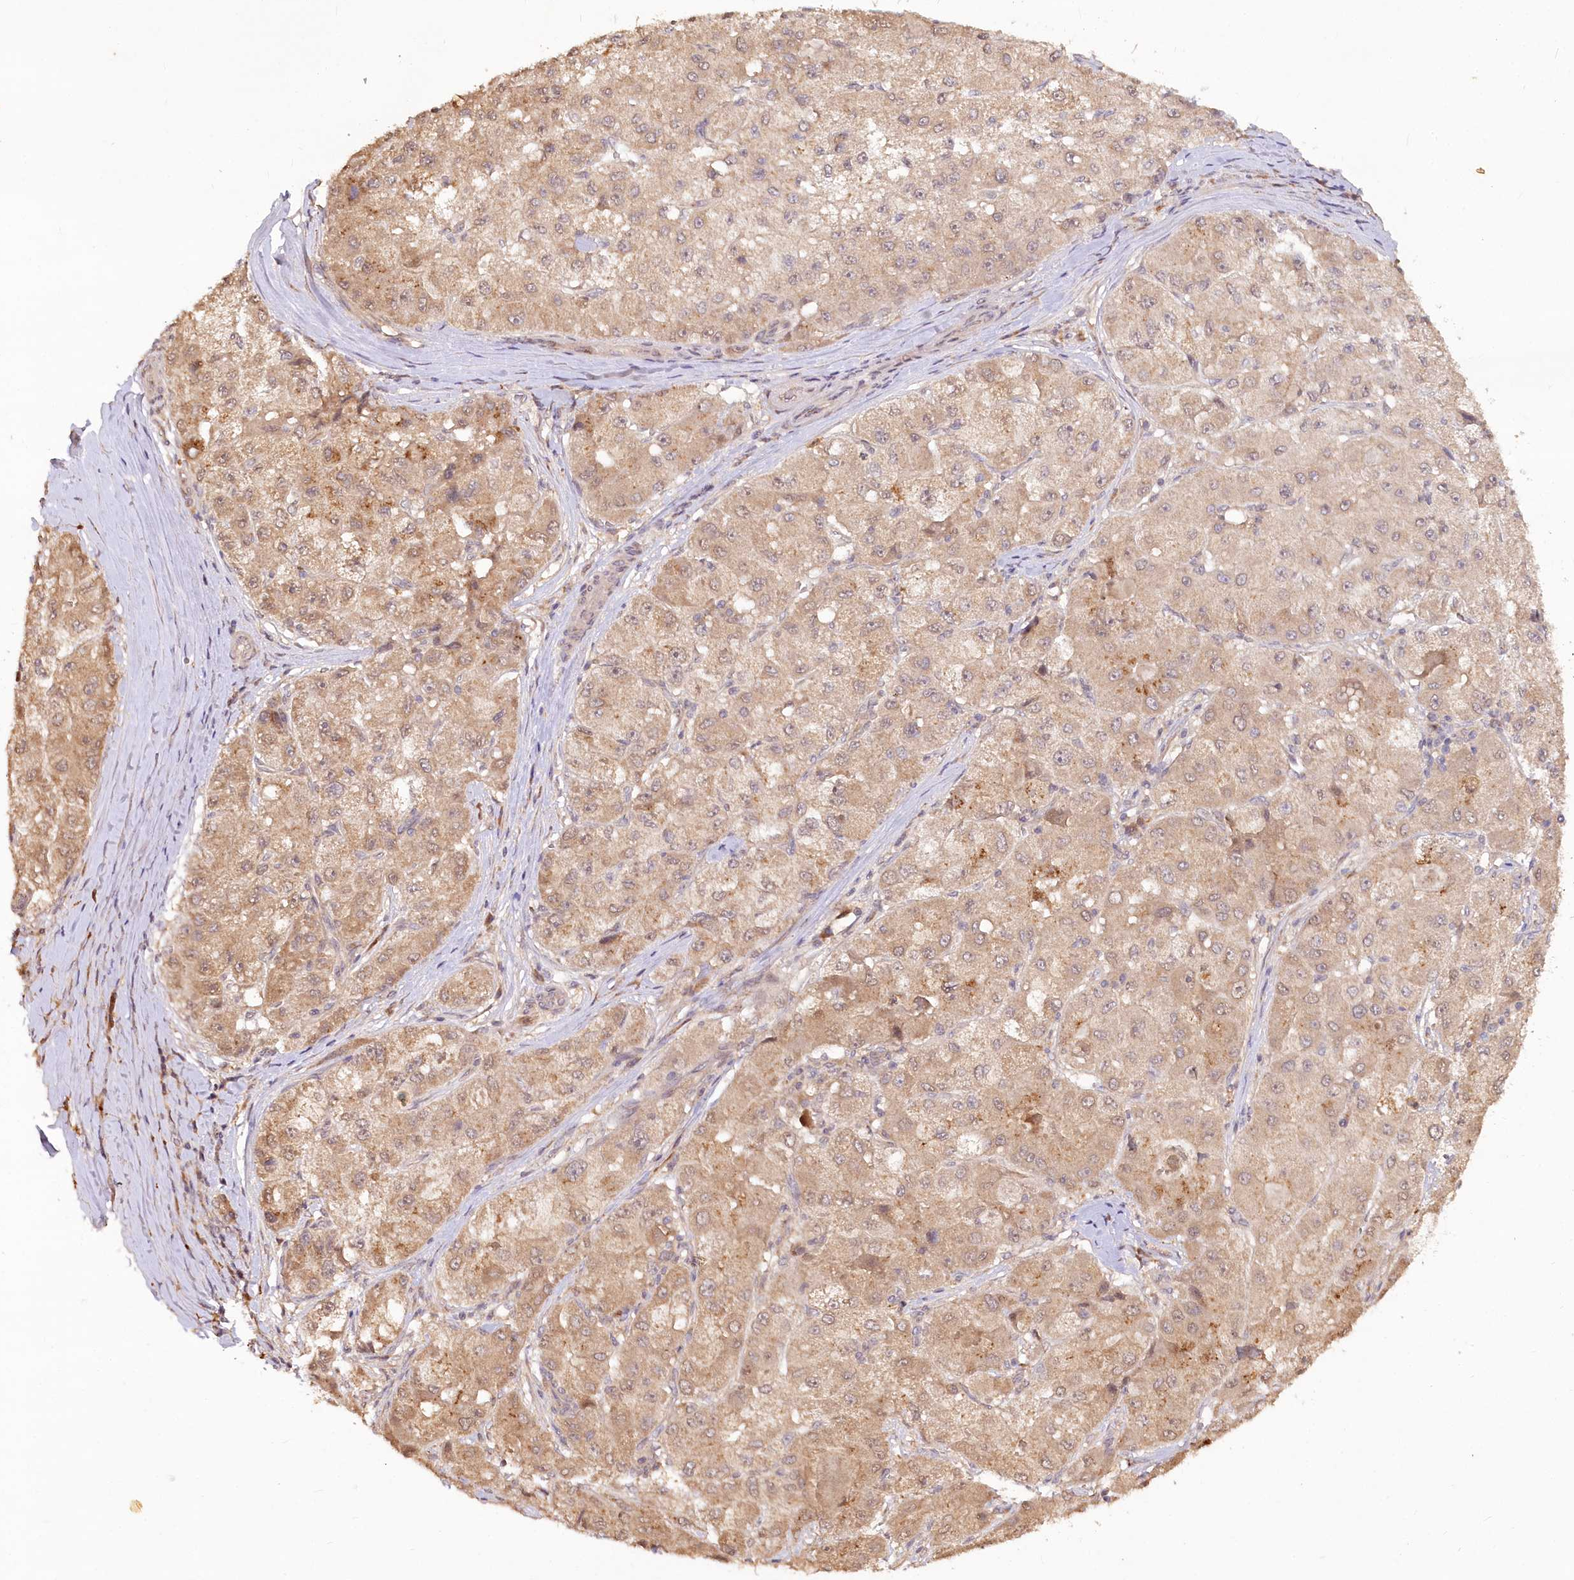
{"staining": {"intensity": "weak", "quantity": ">75%", "location": "cytoplasmic/membranous"}, "tissue": "liver cancer", "cell_type": "Tumor cells", "image_type": "cancer", "snomed": [{"axis": "morphology", "description": "Carcinoma, Hepatocellular, NOS"}, {"axis": "topography", "description": "Liver"}], "caption": "Immunohistochemistry (IHC) image of neoplastic tissue: hepatocellular carcinoma (liver) stained using IHC displays low levels of weak protein expression localized specifically in the cytoplasmic/membranous of tumor cells, appearing as a cytoplasmic/membranous brown color.", "gene": "IRAK1BP1", "patient": {"sex": "male", "age": 80}}